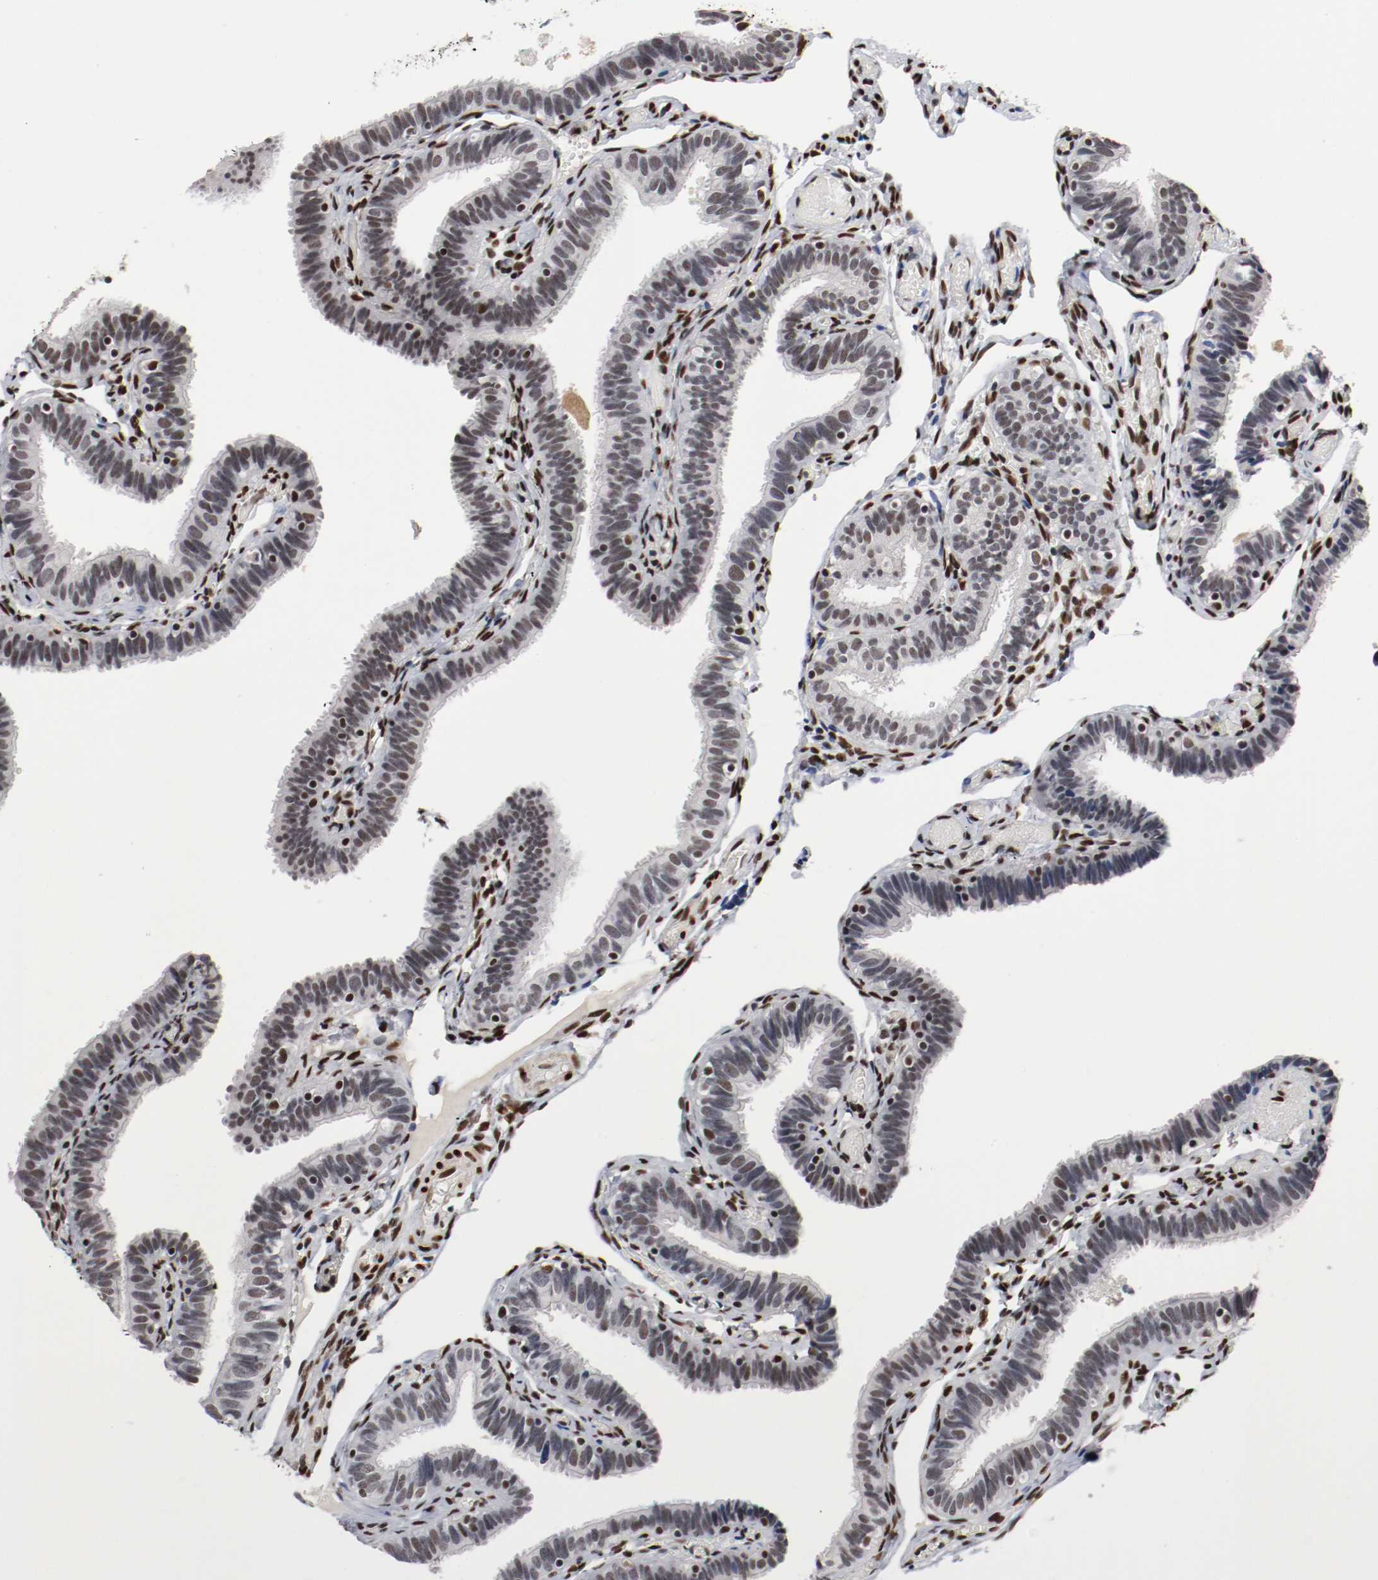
{"staining": {"intensity": "moderate", "quantity": ">75%", "location": "nuclear"}, "tissue": "fallopian tube", "cell_type": "Glandular cells", "image_type": "normal", "snomed": [{"axis": "morphology", "description": "Normal tissue, NOS"}, {"axis": "topography", "description": "Fallopian tube"}], "caption": "Immunohistochemistry (IHC) image of benign fallopian tube stained for a protein (brown), which displays medium levels of moderate nuclear positivity in approximately >75% of glandular cells.", "gene": "MEF2D", "patient": {"sex": "female", "age": 46}}